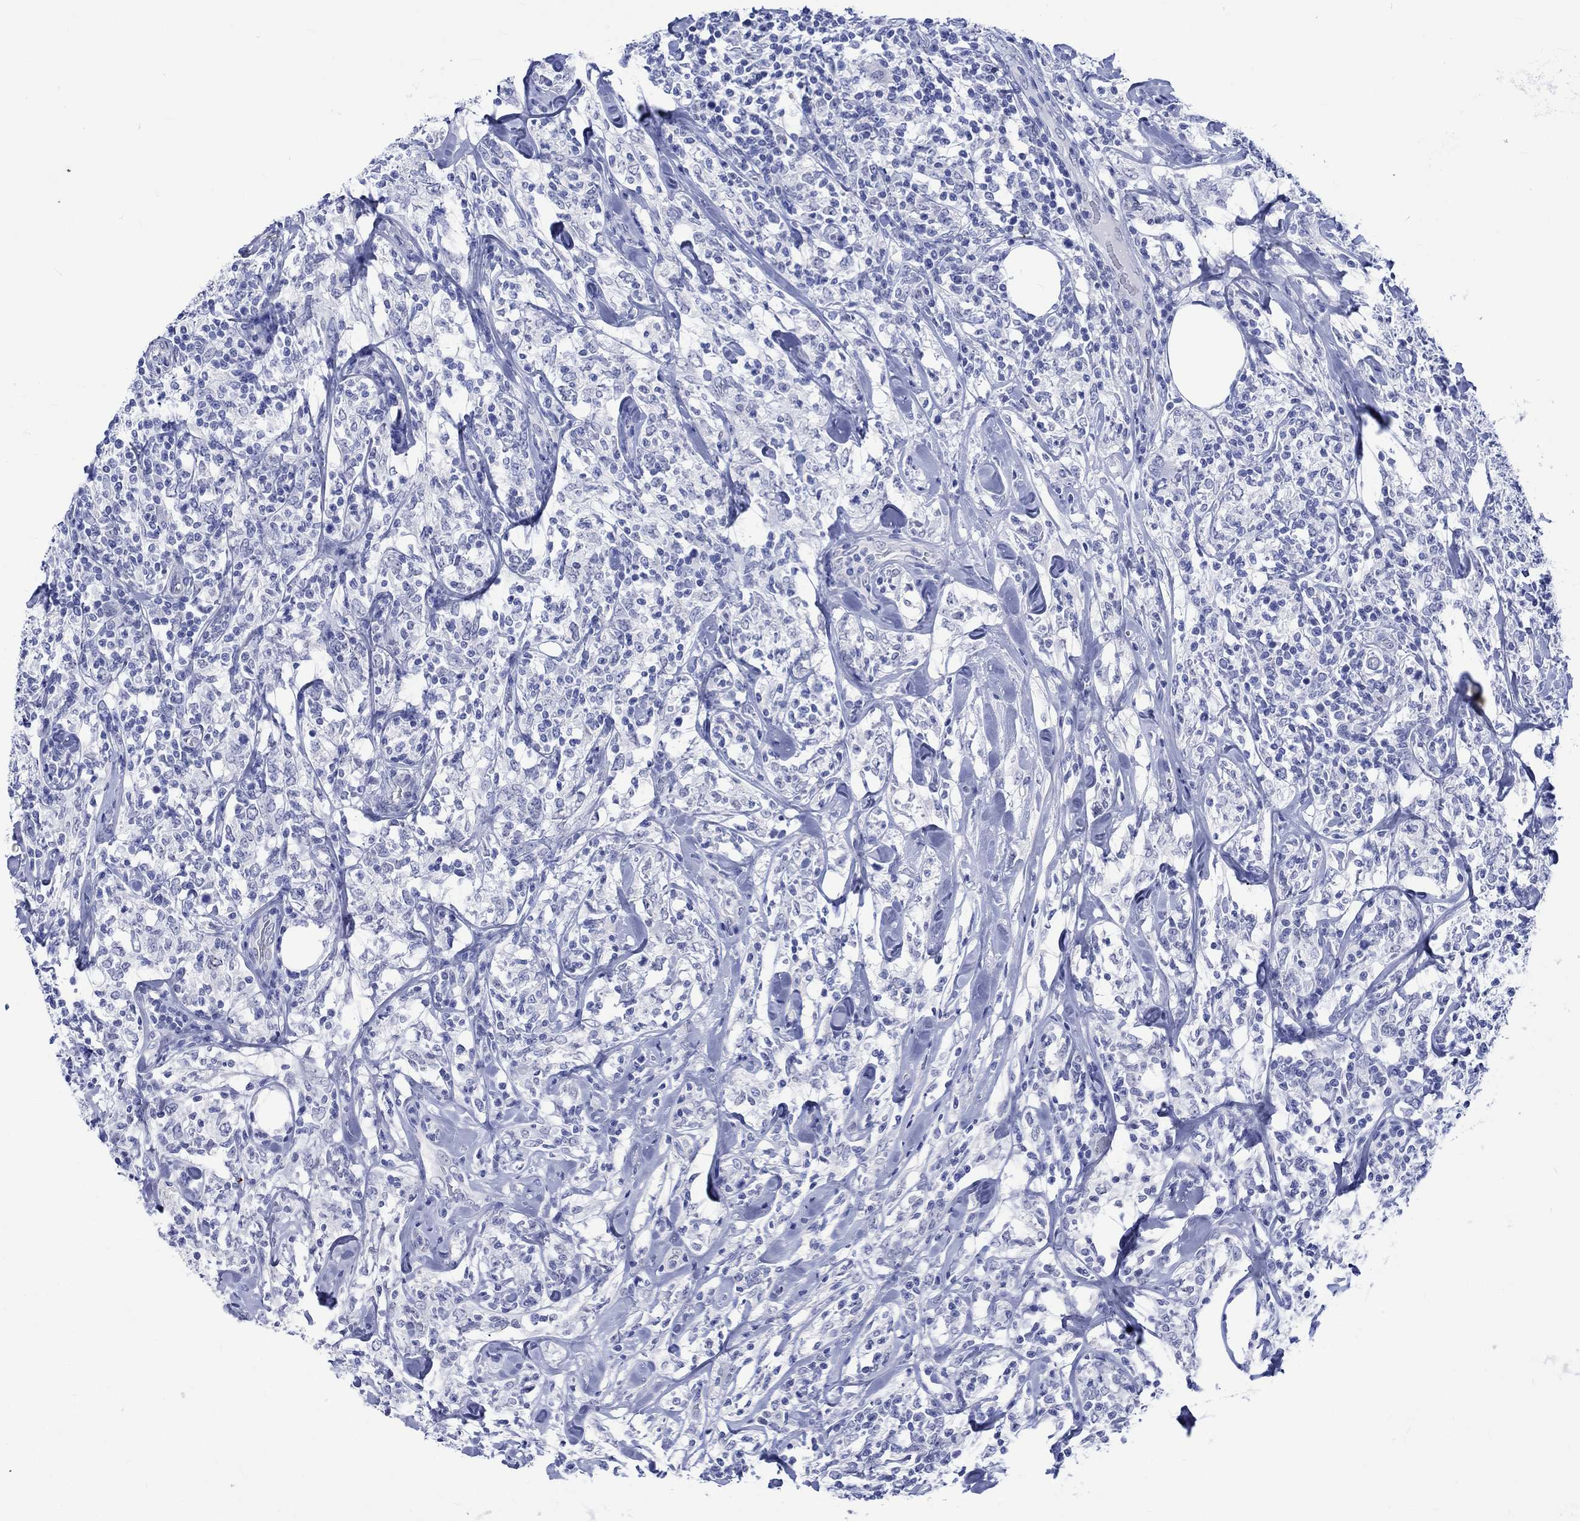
{"staining": {"intensity": "negative", "quantity": "none", "location": "none"}, "tissue": "lymphoma", "cell_type": "Tumor cells", "image_type": "cancer", "snomed": [{"axis": "morphology", "description": "Malignant lymphoma, non-Hodgkin's type, High grade"}, {"axis": "topography", "description": "Lymph node"}], "caption": "There is no significant expression in tumor cells of lymphoma.", "gene": "KLHL33", "patient": {"sex": "female", "age": 84}}